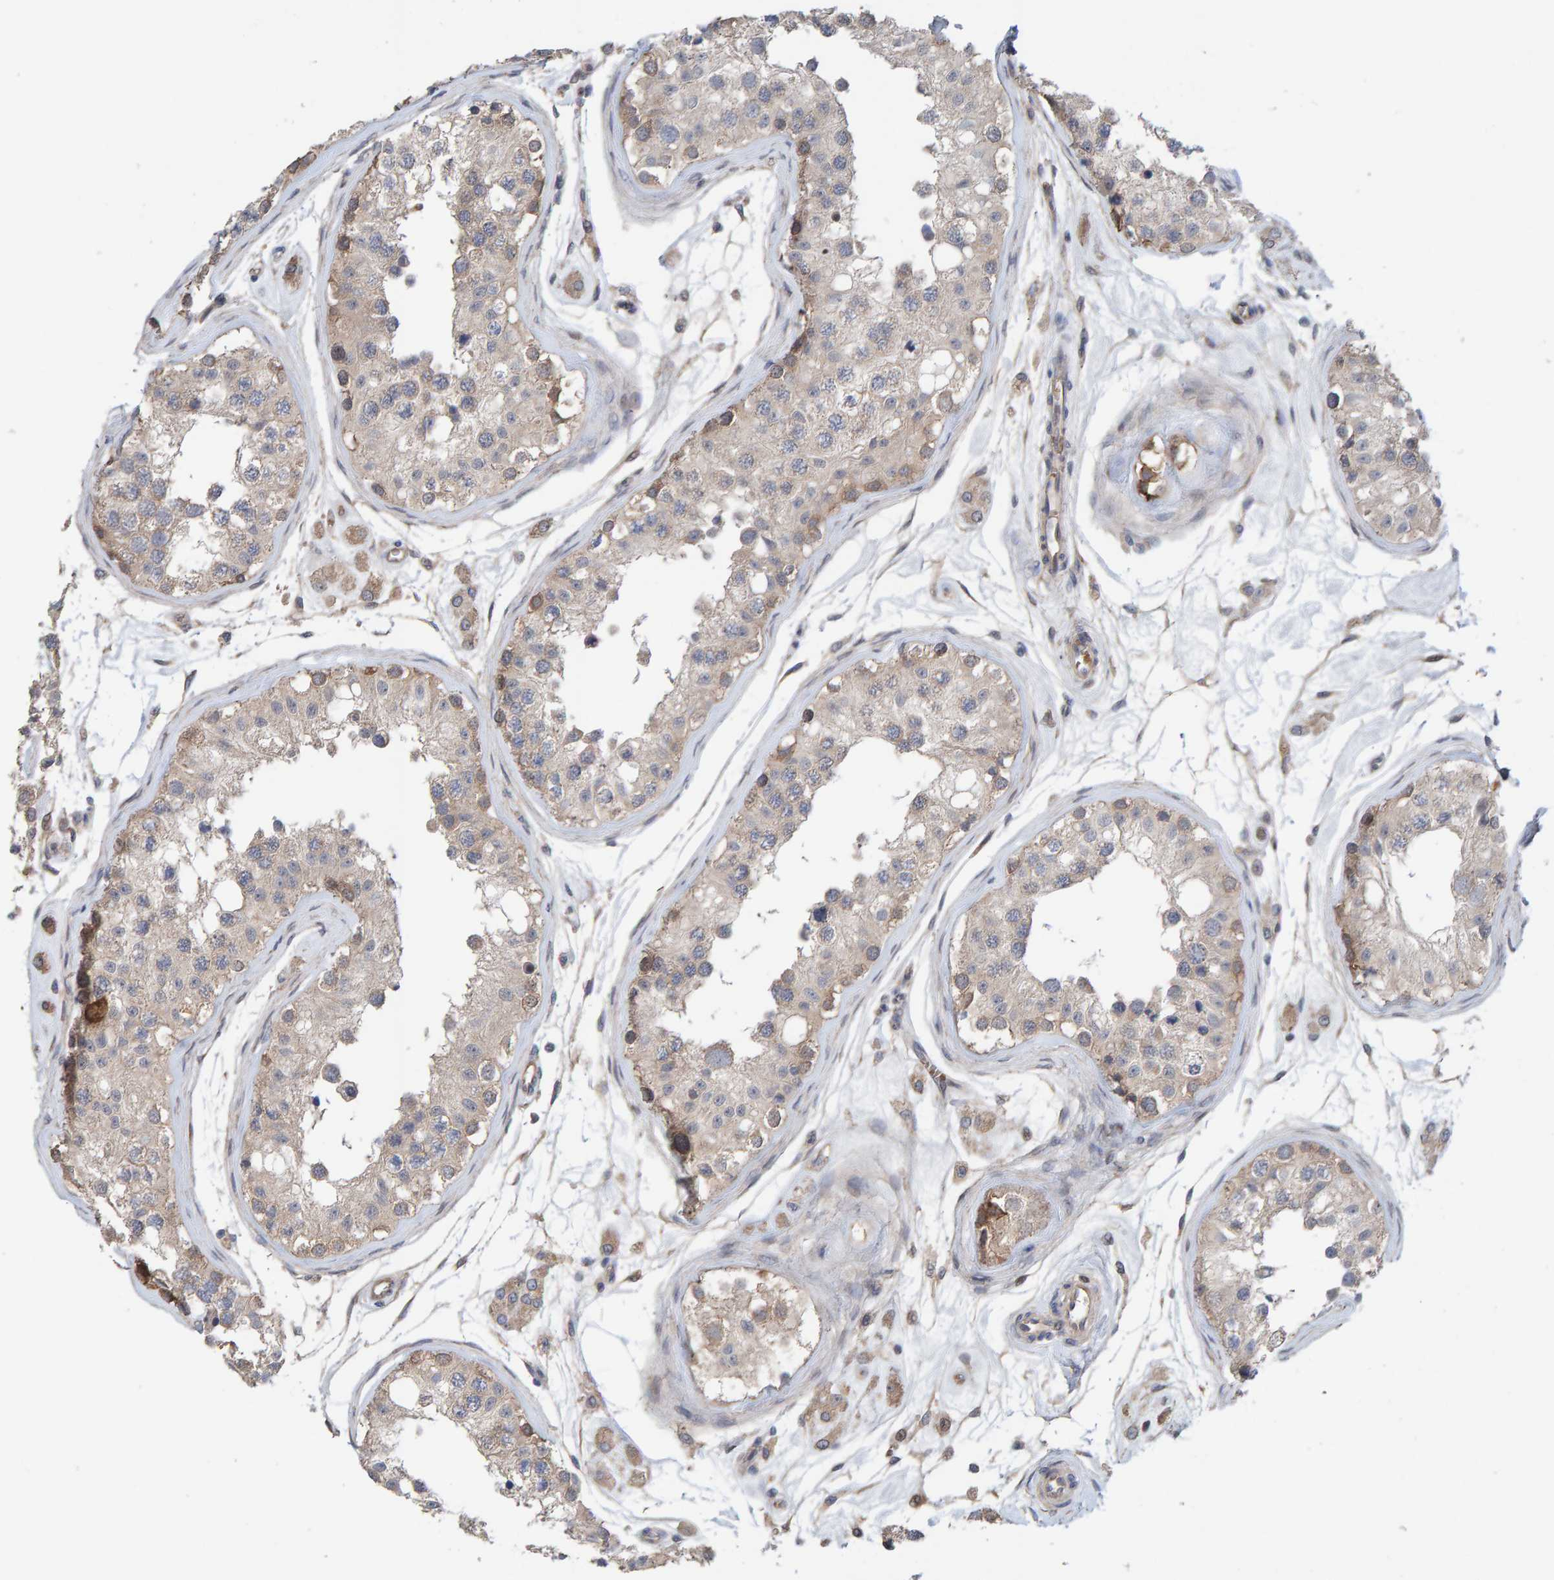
{"staining": {"intensity": "weak", "quantity": ">75%", "location": "cytoplasmic/membranous"}, "tissue": "testis", "cell_type": "Cells in seminiferous ducts", "image_type": "normal", "snomed": [{"axis": "morphology", "description": "Normal tissue, NOS"}, {"axis": "morphology", "description": "Adenocarcinoma, metastatic, NOS"}, {"axis": "topography", "description": "Testis"}], "caption": "High-power microscopy captured an immunohistochemistry (IHC) histopathology image of benign testis, revealing weak cytoplasmic/membranous positivity in about >75% of cells in seminiferous ducts. (Stains: DAB in brown, nuclei in blue, Microscopy: brightfield microscopy at high magnification).", "gene": "LRSAM1", "patient": {"sex": "male", "age": 26}}